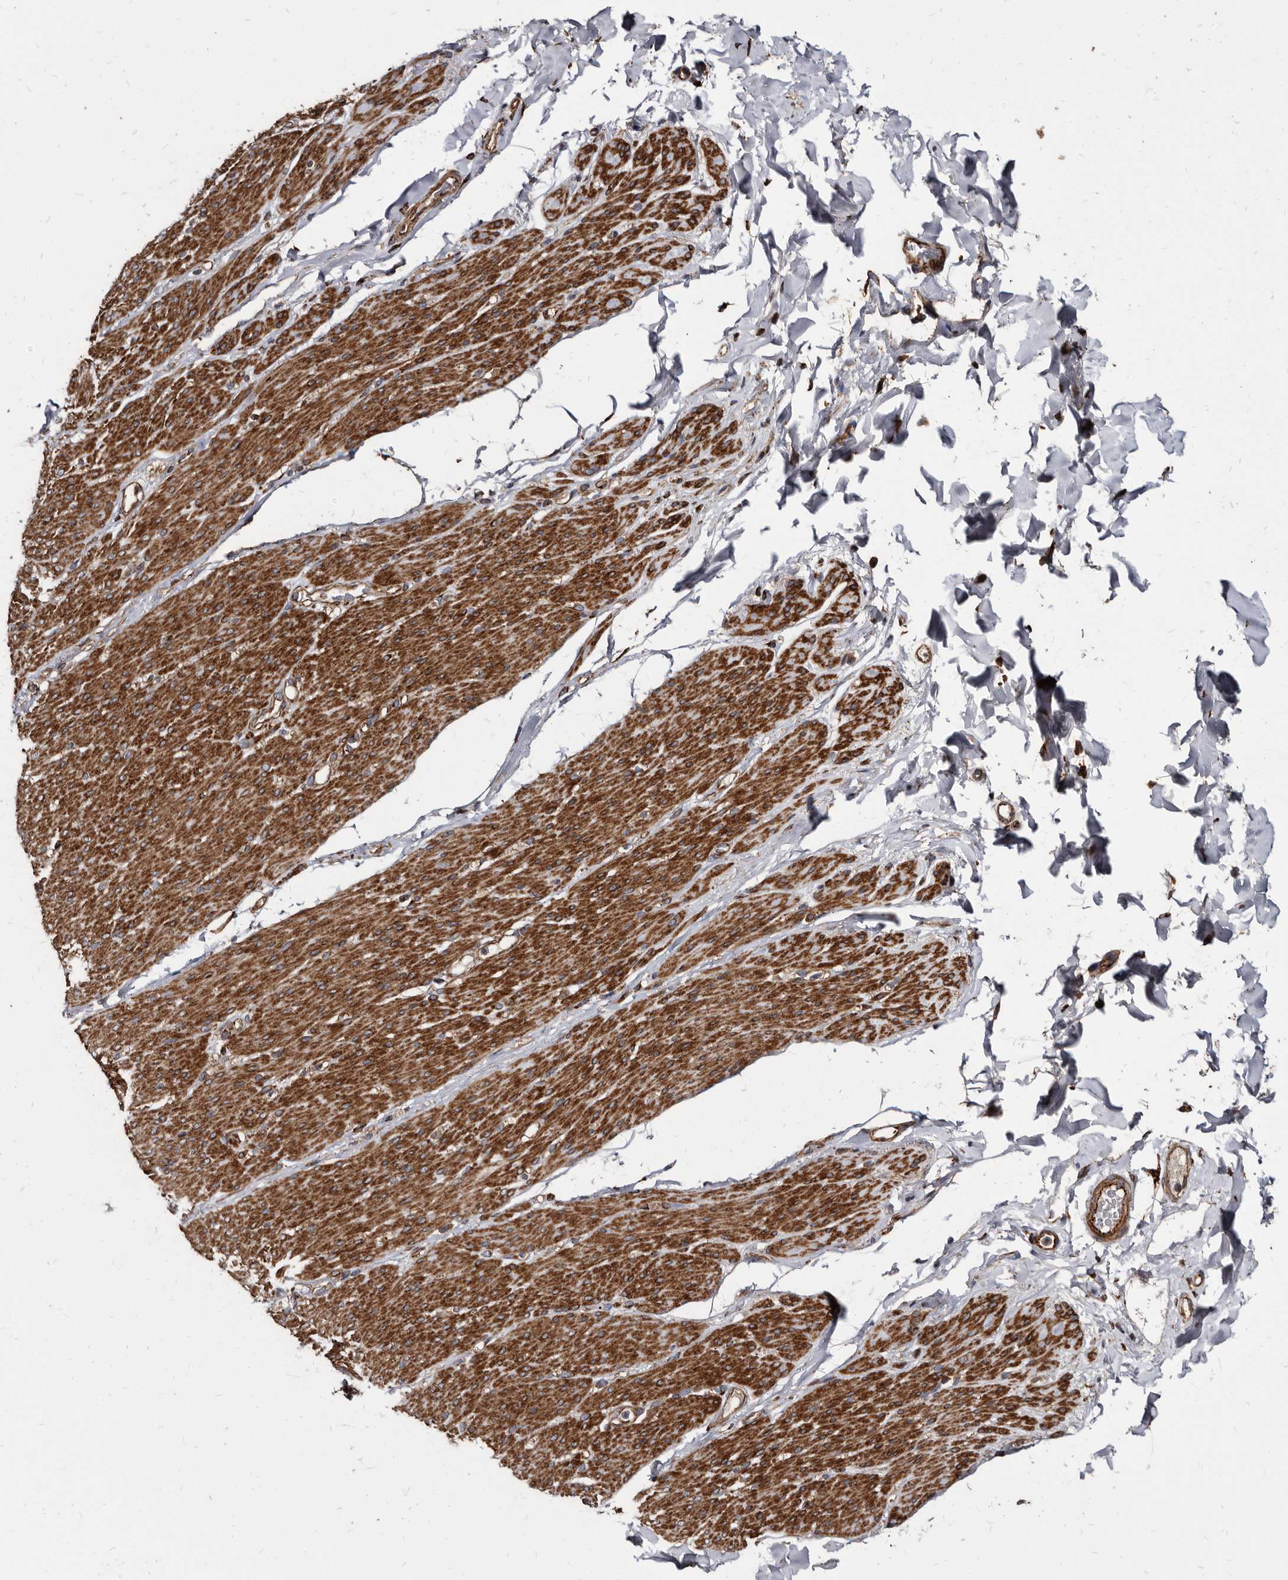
{"staining": {"intensity": "strong", "quantity": ">75%", "location": "cytoplasmic/membranous"}, "tissue": "smooth muscle", "cell_type": "Smooth muscle cells", "image_type": "normal", "snomed": [{"axis": "morphology", "description": "Normal tissue, NOS"}, {"axis": "topography", "description": "Colon"}, {"axis": "topography", "description": "Peripheral nerve tissue"}], "caption": "Smooth muscle cells demonstrate high levels of strong cytoplasmic/membranous staining in about >75% of cells in unremarkable human smooth muscle.", "gene": "KCTD20", "patient": {"sex": "female", "age": 61}}